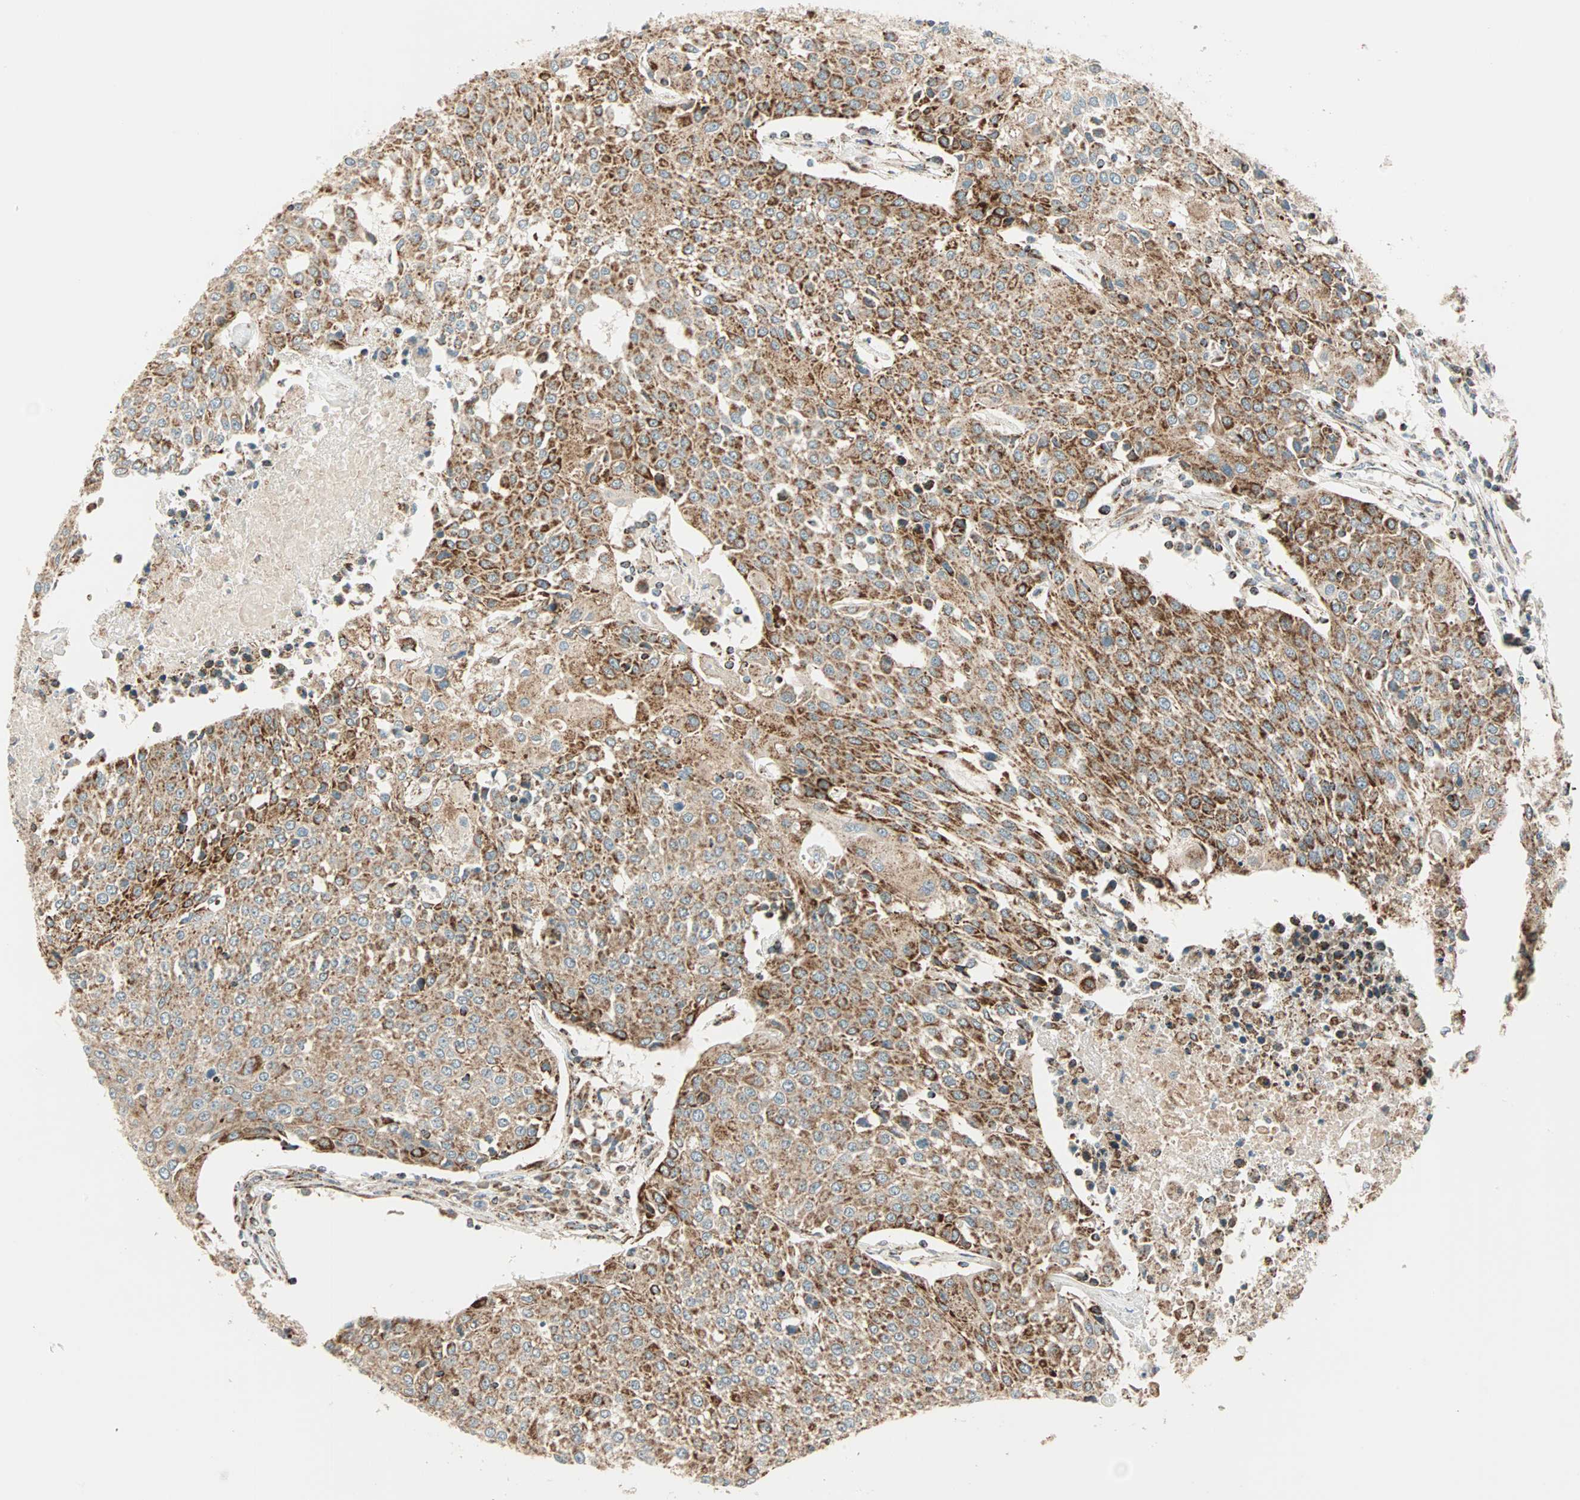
{"staining": {"intensity": "weak", "quantity": ">75%", "location": "cytoplasmic/membranous"}, "tissue": "urothelial cancer", "cell_type": "Tumor cells", "image_type": "cancer", "snomed": [{"axis": "morphology", "description": "Urothelial carcinoma, High grade"}, {"axis": "topography", "description": "Urinary bladder"}], "caption": "Immunohistochemical staining of high-grade urothelial carcinoma demonstrates weak cytoplasmic/membranous protein expression in about >75% of tumor cells. (IHC, brightfield microscopy, high magnification).", "gene": "SPRY4", "patient": {"sex": "female", "age": 85}}